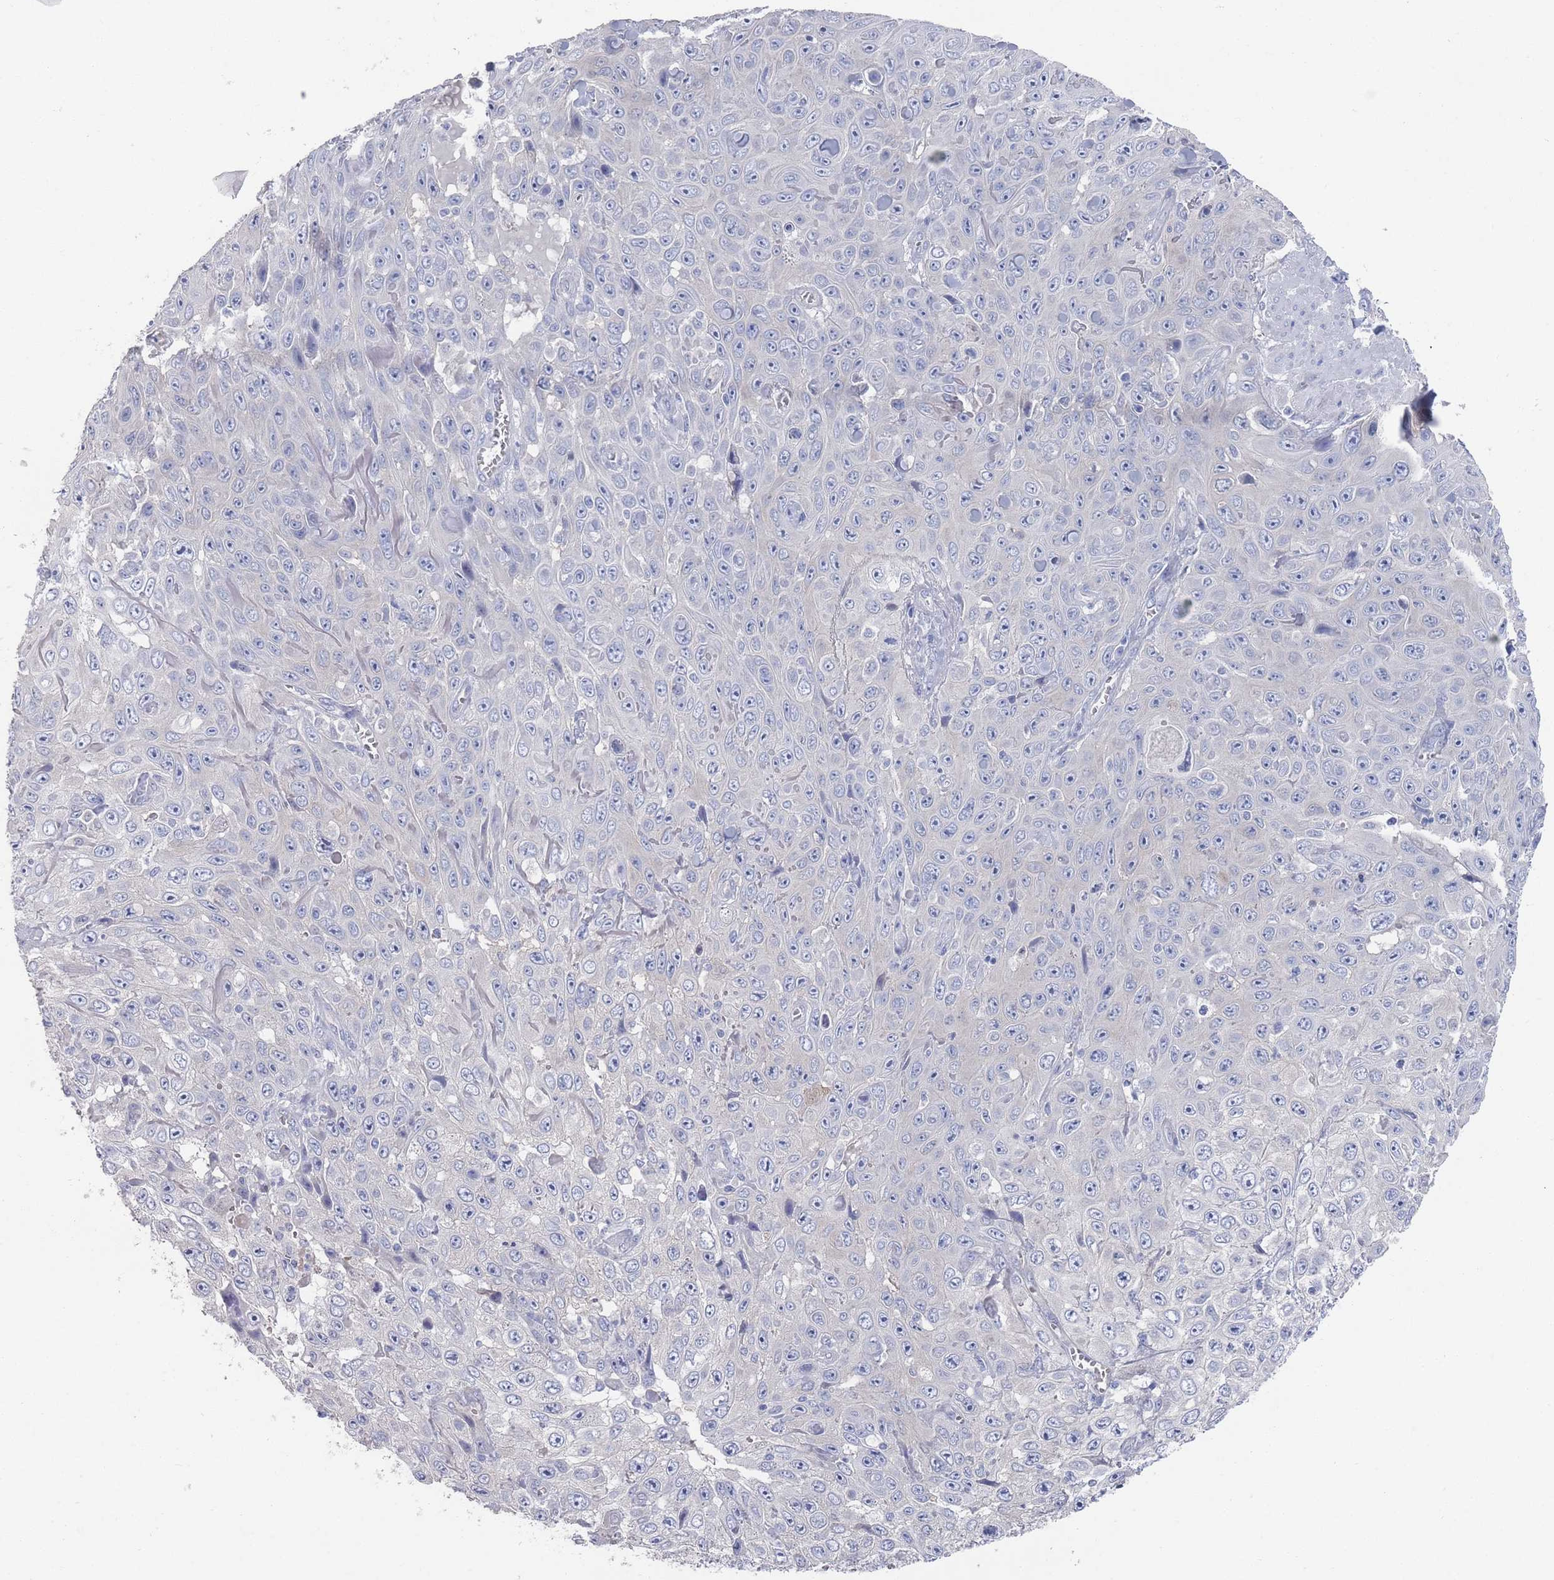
{"staining": {"intensity": "negative", "quantity": "none", "location": "none"}, "tissue": "skin cancer", "cell_type": "Tumor cells", "image_type": "cancer", "snomed": [{"axis": "morphology", "description": "Squamous cell carcinoma, NOS"}, {"axis": "topography", "description": "Skin"}], "caption": "Immunohistochemistry (IHC) photomicrograph of neoplastic tissue: human squamous cell carcinoma (skin) stained with DAB reveals no significant protein expression in tumor cells.", "gene": "TMCO3", "patient": {"sex": "male", "age": 82}}